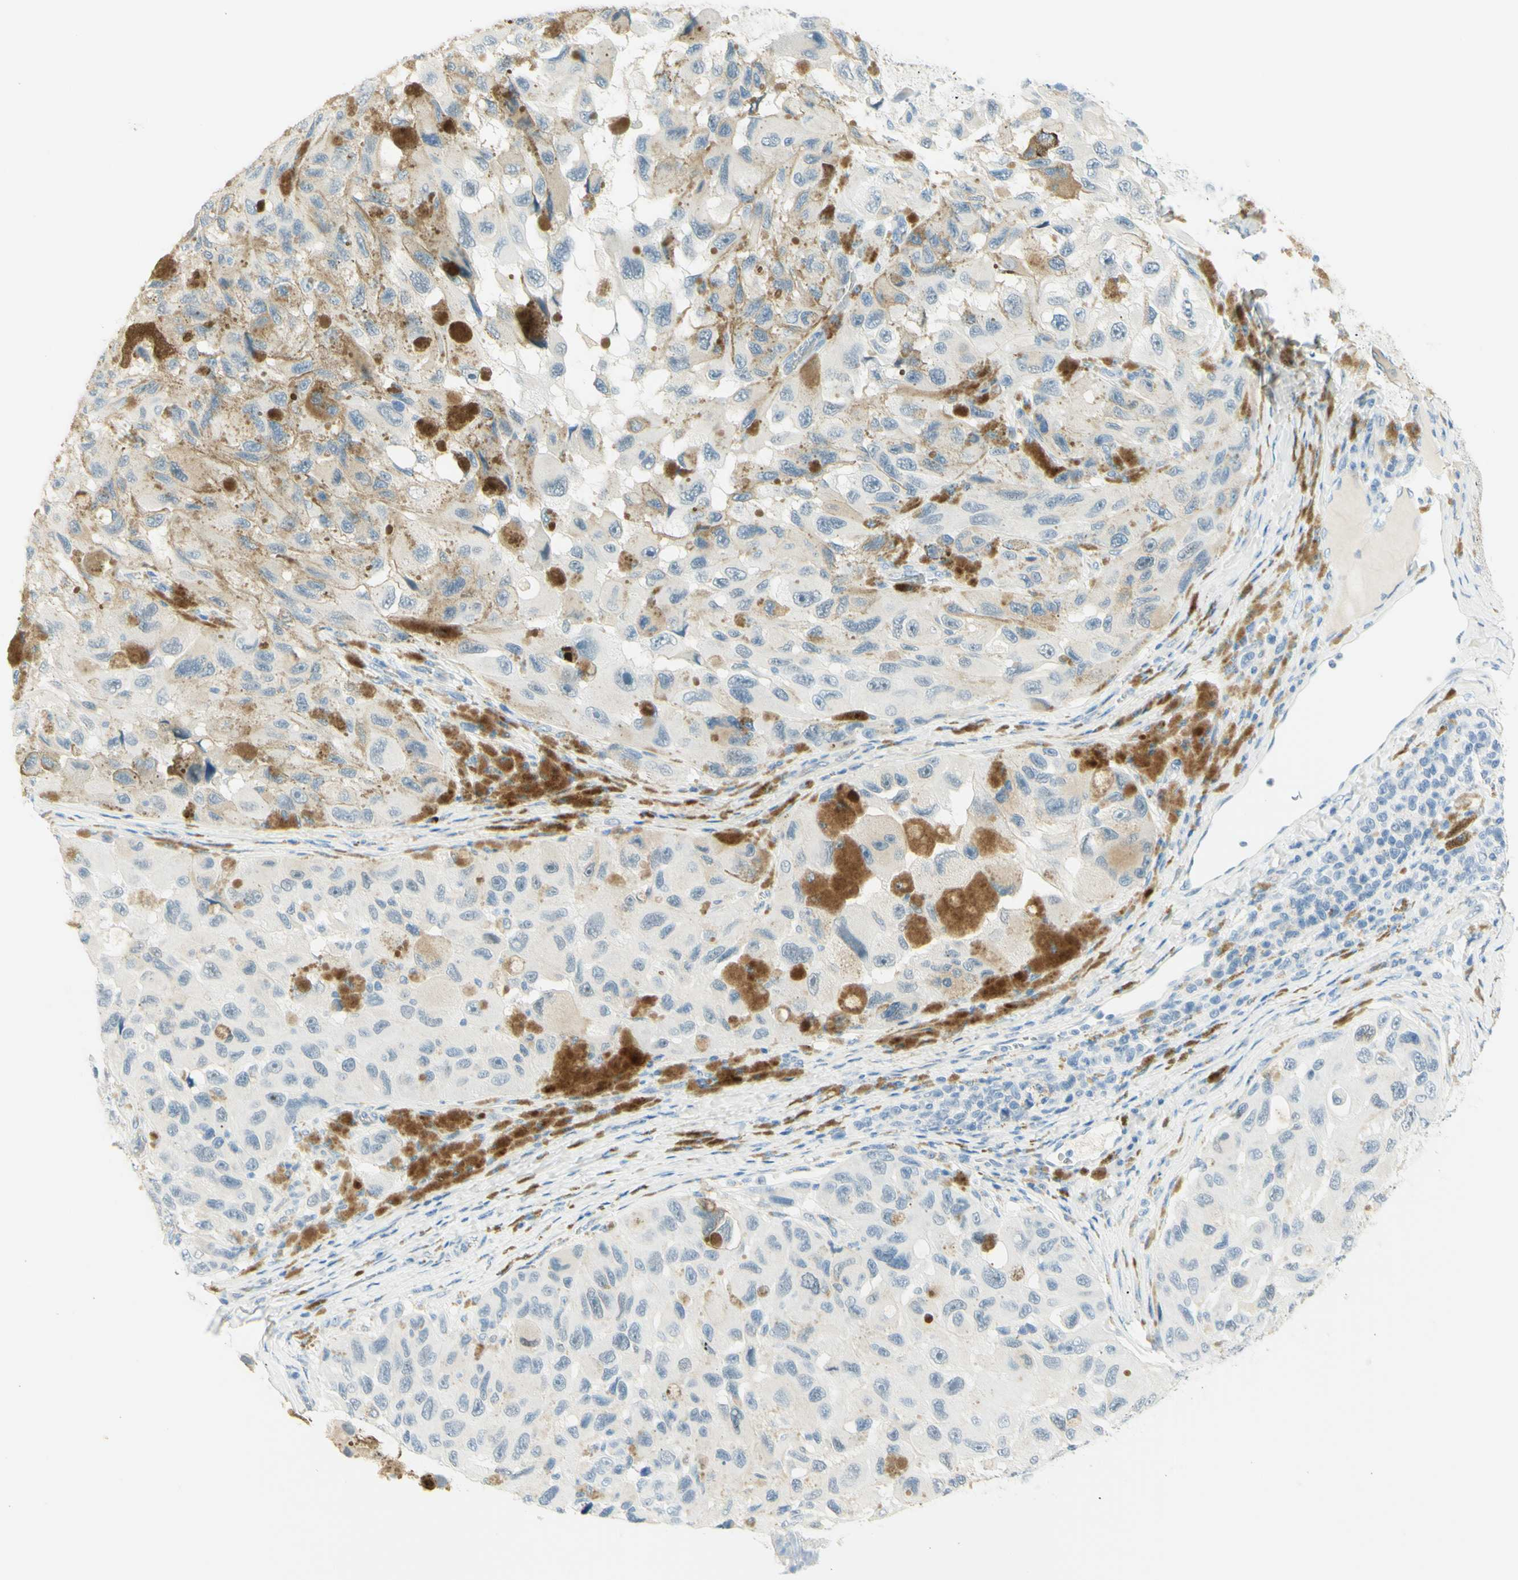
{"staining": {"intensity": "negative", "quantity": "none", "location": "none"}, "tissue": "melanoma", "cell_type": "Tumor cells", "image_type": "cancer", "snomed": [{"axis": "morphology", "description": "Malignant melanoma, NOS"}, {"axis": "topography", "description": "Skin"}], "caption": "This is an IHC image of malignant melanoma. There is no staining in tumor cells.", "gene": "TMEM132D", "patient": {"sex": "female", "age": 73}}